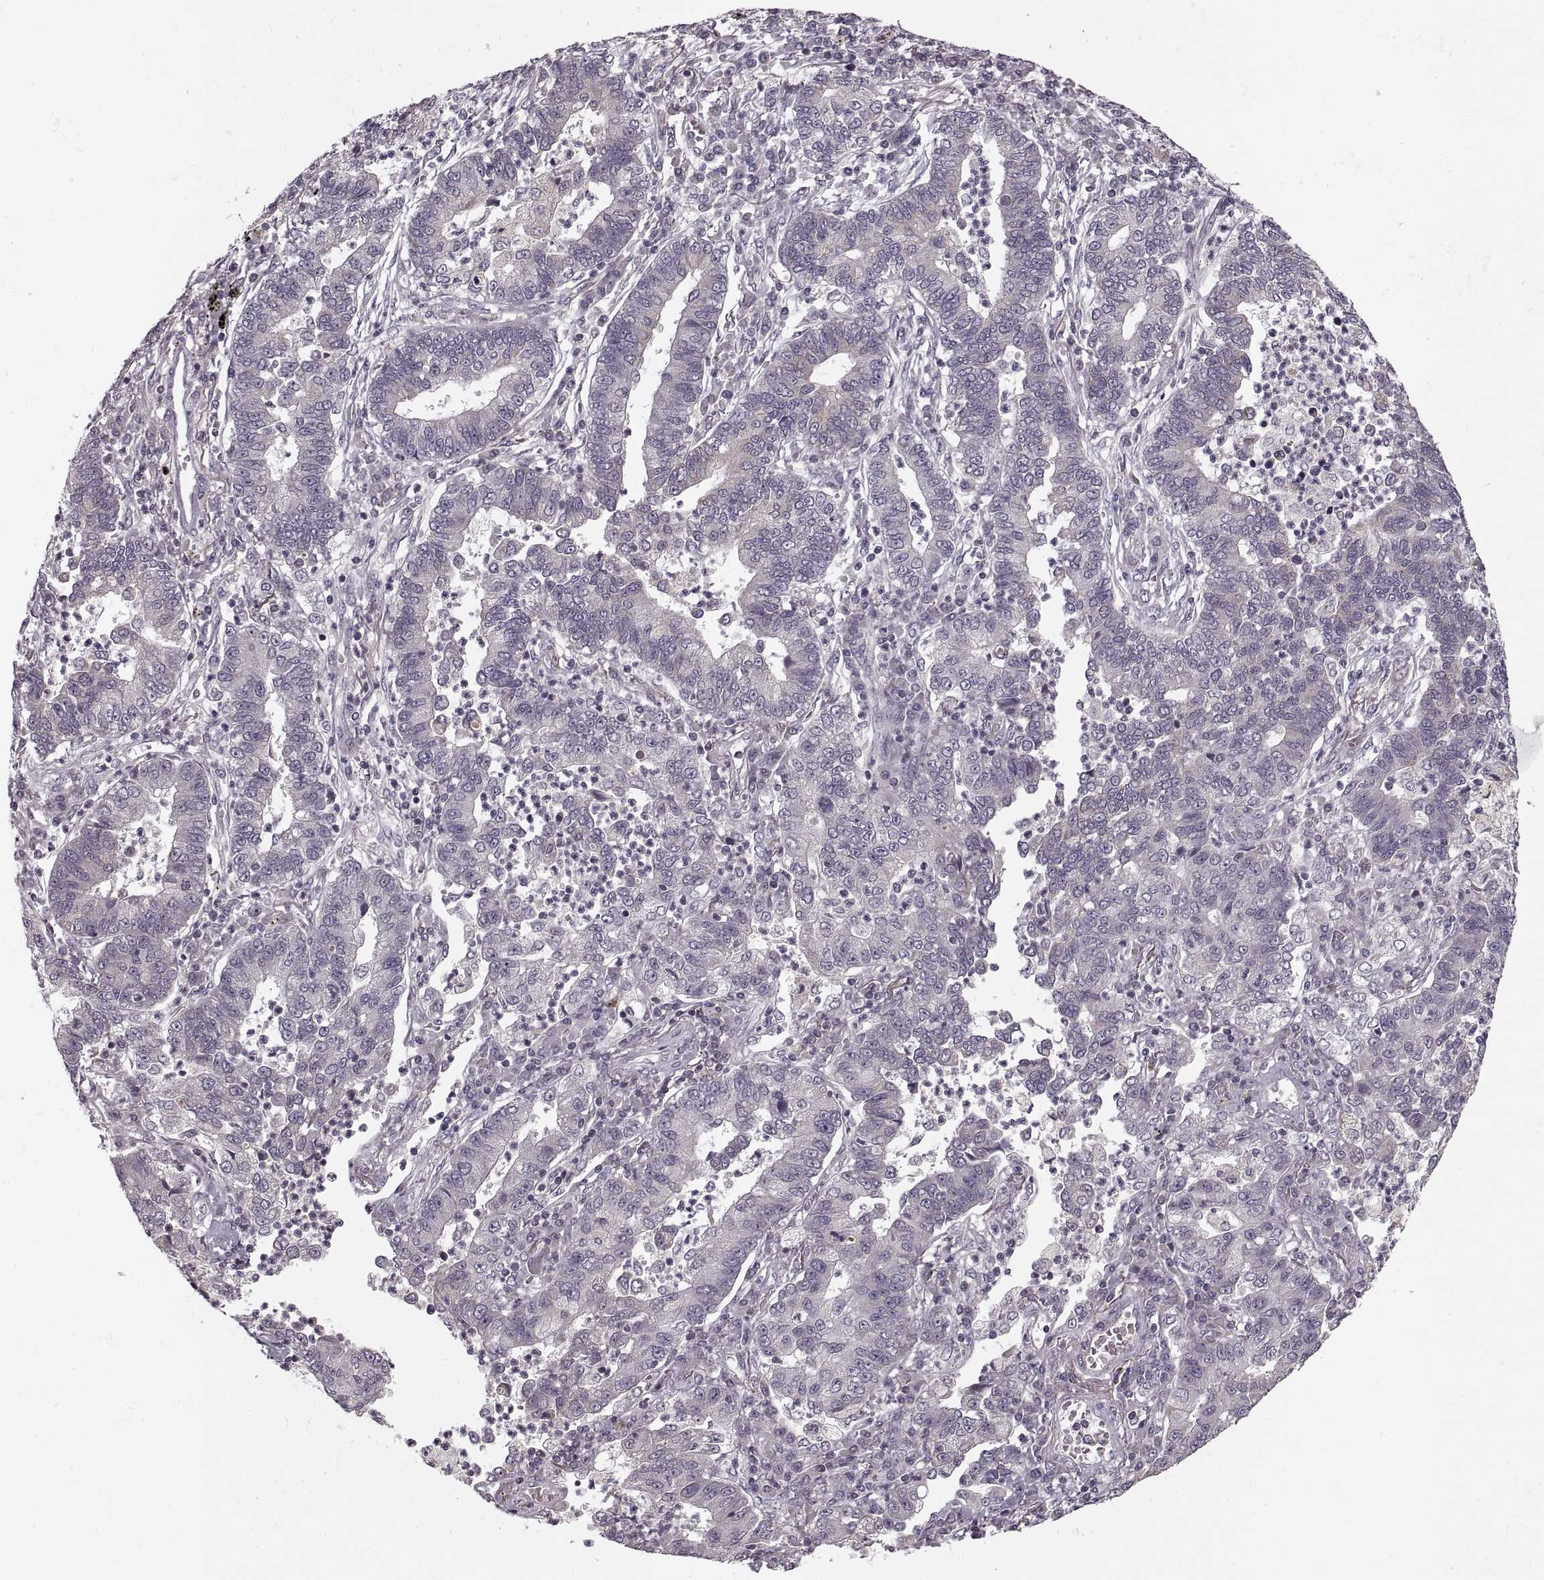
{"staining": {"intensity": "negative", "quantity": "none", "location": "none"}, "tissue": "lung cancer", "cell_type": "Tumor cells", "image_type": "cancer", "snomed": [{"axis": "morphology", "description": "Adenocarcinoma, NOS"}, {"axis": "topography", "description": "Lung"}], "caption": "Immunohistochemistry micrograph of neoplastic tissue: lung cancer stained with DAB (3,3'-diaminobenzidine) displays no significant protein positivity in tumor cells.", "gene": "ASIC3", "patient": {"sex": "female", "age": 57}}